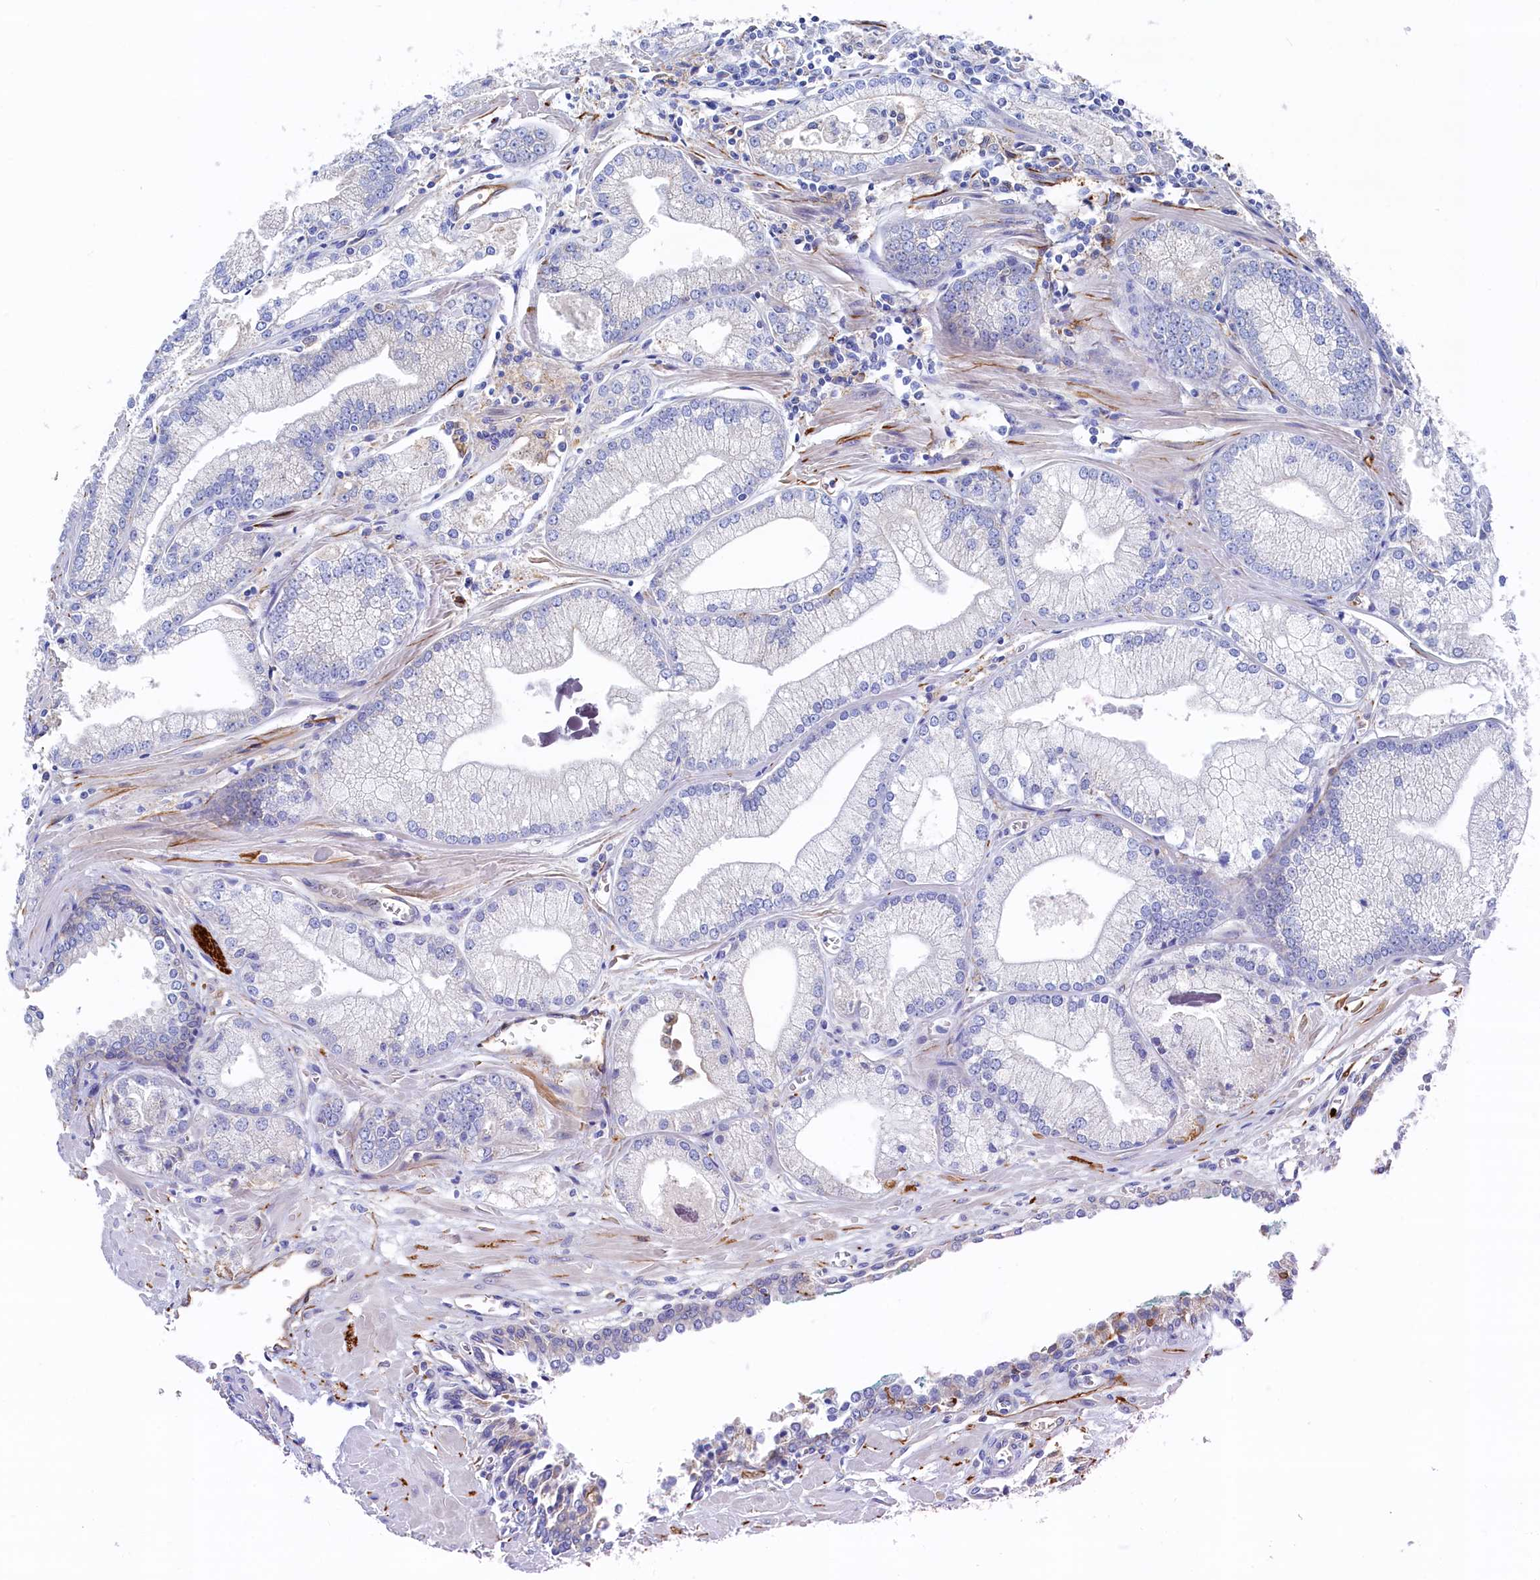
{"staining": {"intensity": "negative", "quantity": "none", "location": "none"}, "tissue": "prostate cancer", "cell_type": "Tumor cells", "image_type": "cancer", "snomed": [{"axis": "morphology", "description": "Adenocarcinoma, Low grade"}, {"axis": "topography", "description": "Prostate"}], "caption": "Immunohistochemical staining of human low-grade adenocarcinoma (prostate) demonstrates no significant positivity in tumor cells.", "gene": "C12orf73", "patient": {"sex": "male", "age": 67}}